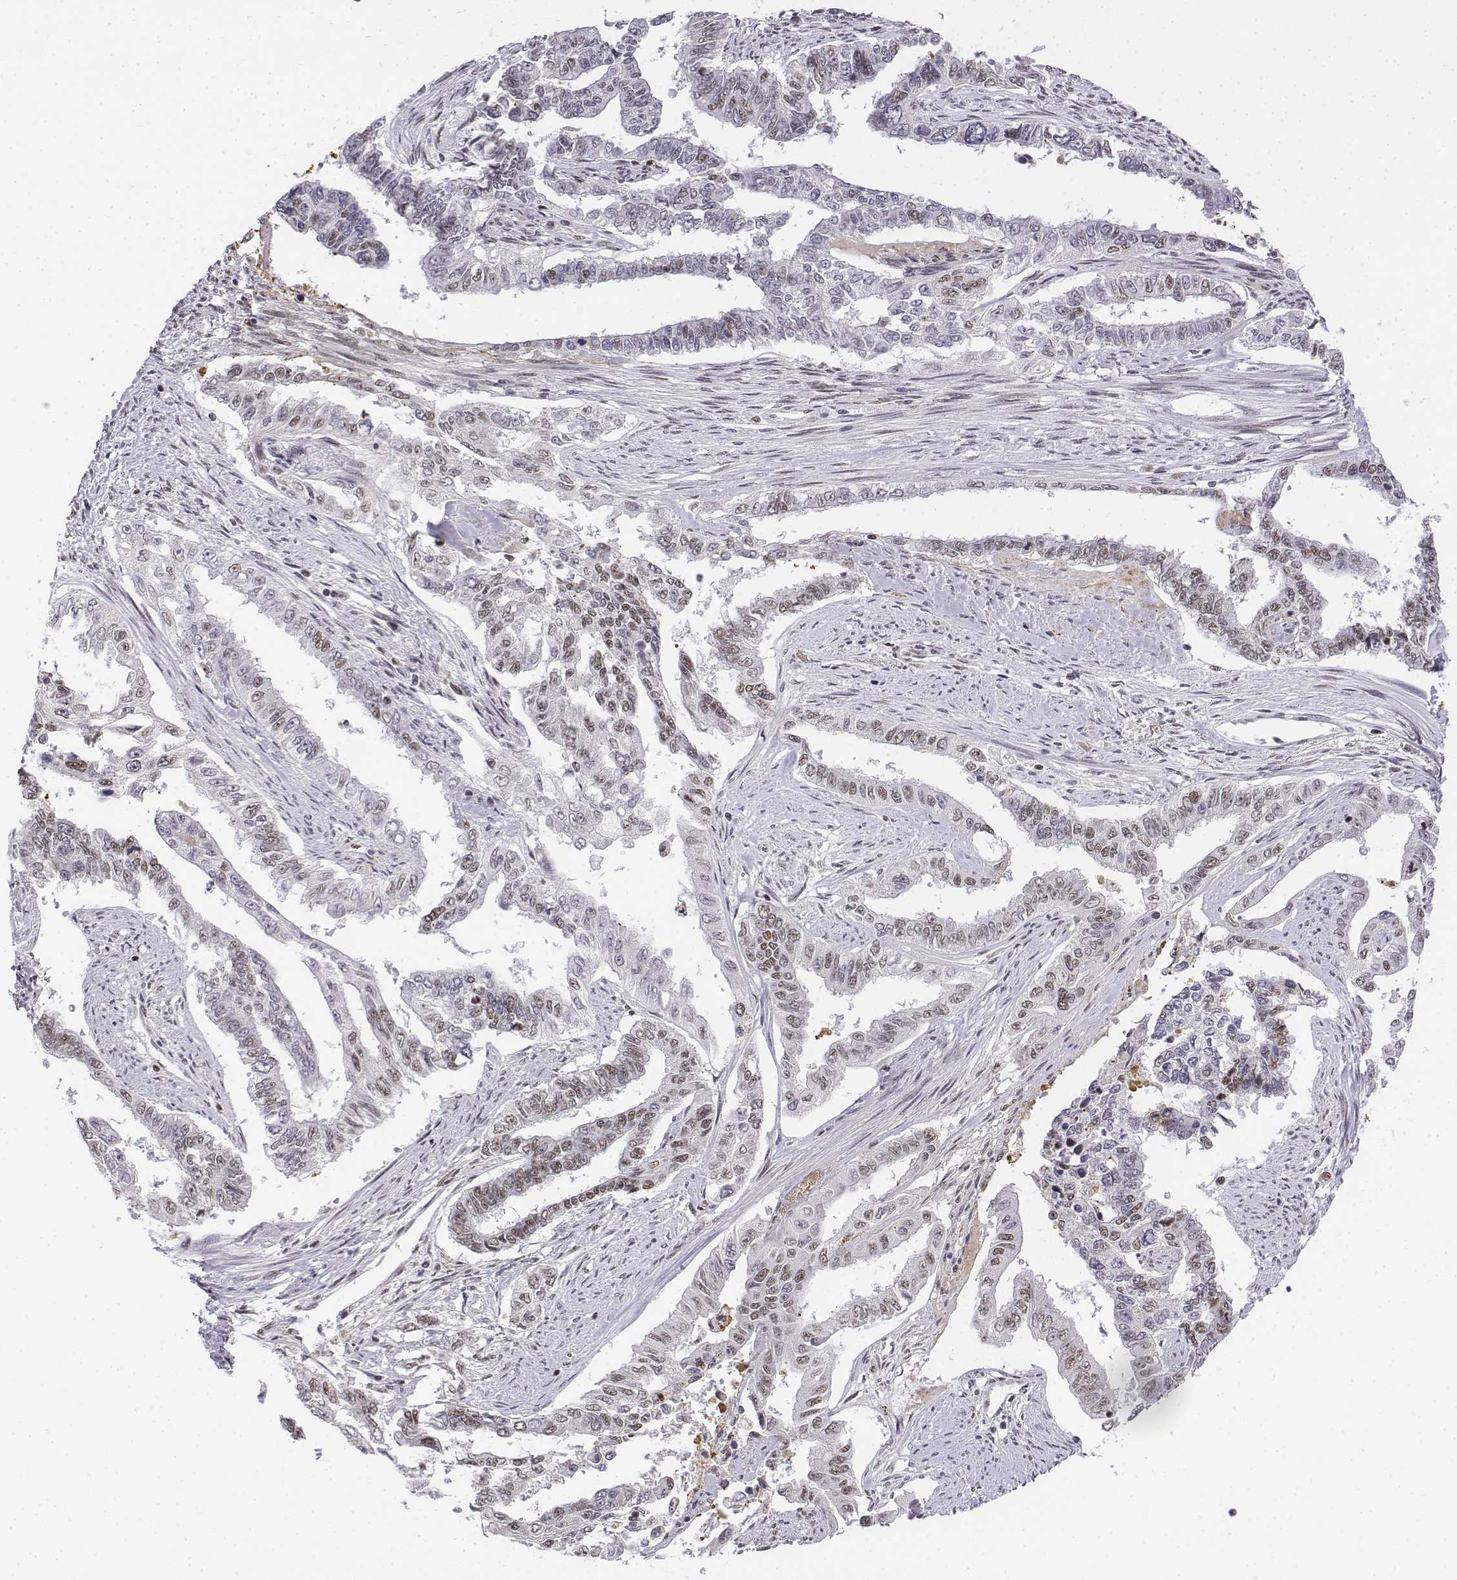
{"staining": {"intensity": "weak", "quantity": "25%-75%", "location": "nuclear"}, "tissue": "endometrial cancer", "cell_type": "Tumor cells", "image_type": "cancer", "snomed": [{"axis": "morphology", "description": "Adenocarcinoma, NOS"}, {"axis": "topography", "description": "Uterus"}], "caption": "Human endometrial adenocarcinoma stained for a protein (brown) exhibits weak nuclear positive expression in about 25%-75% of tumor cells.", "gene": "SETD1A", "patient": {"sex": "female", "age": 59}}